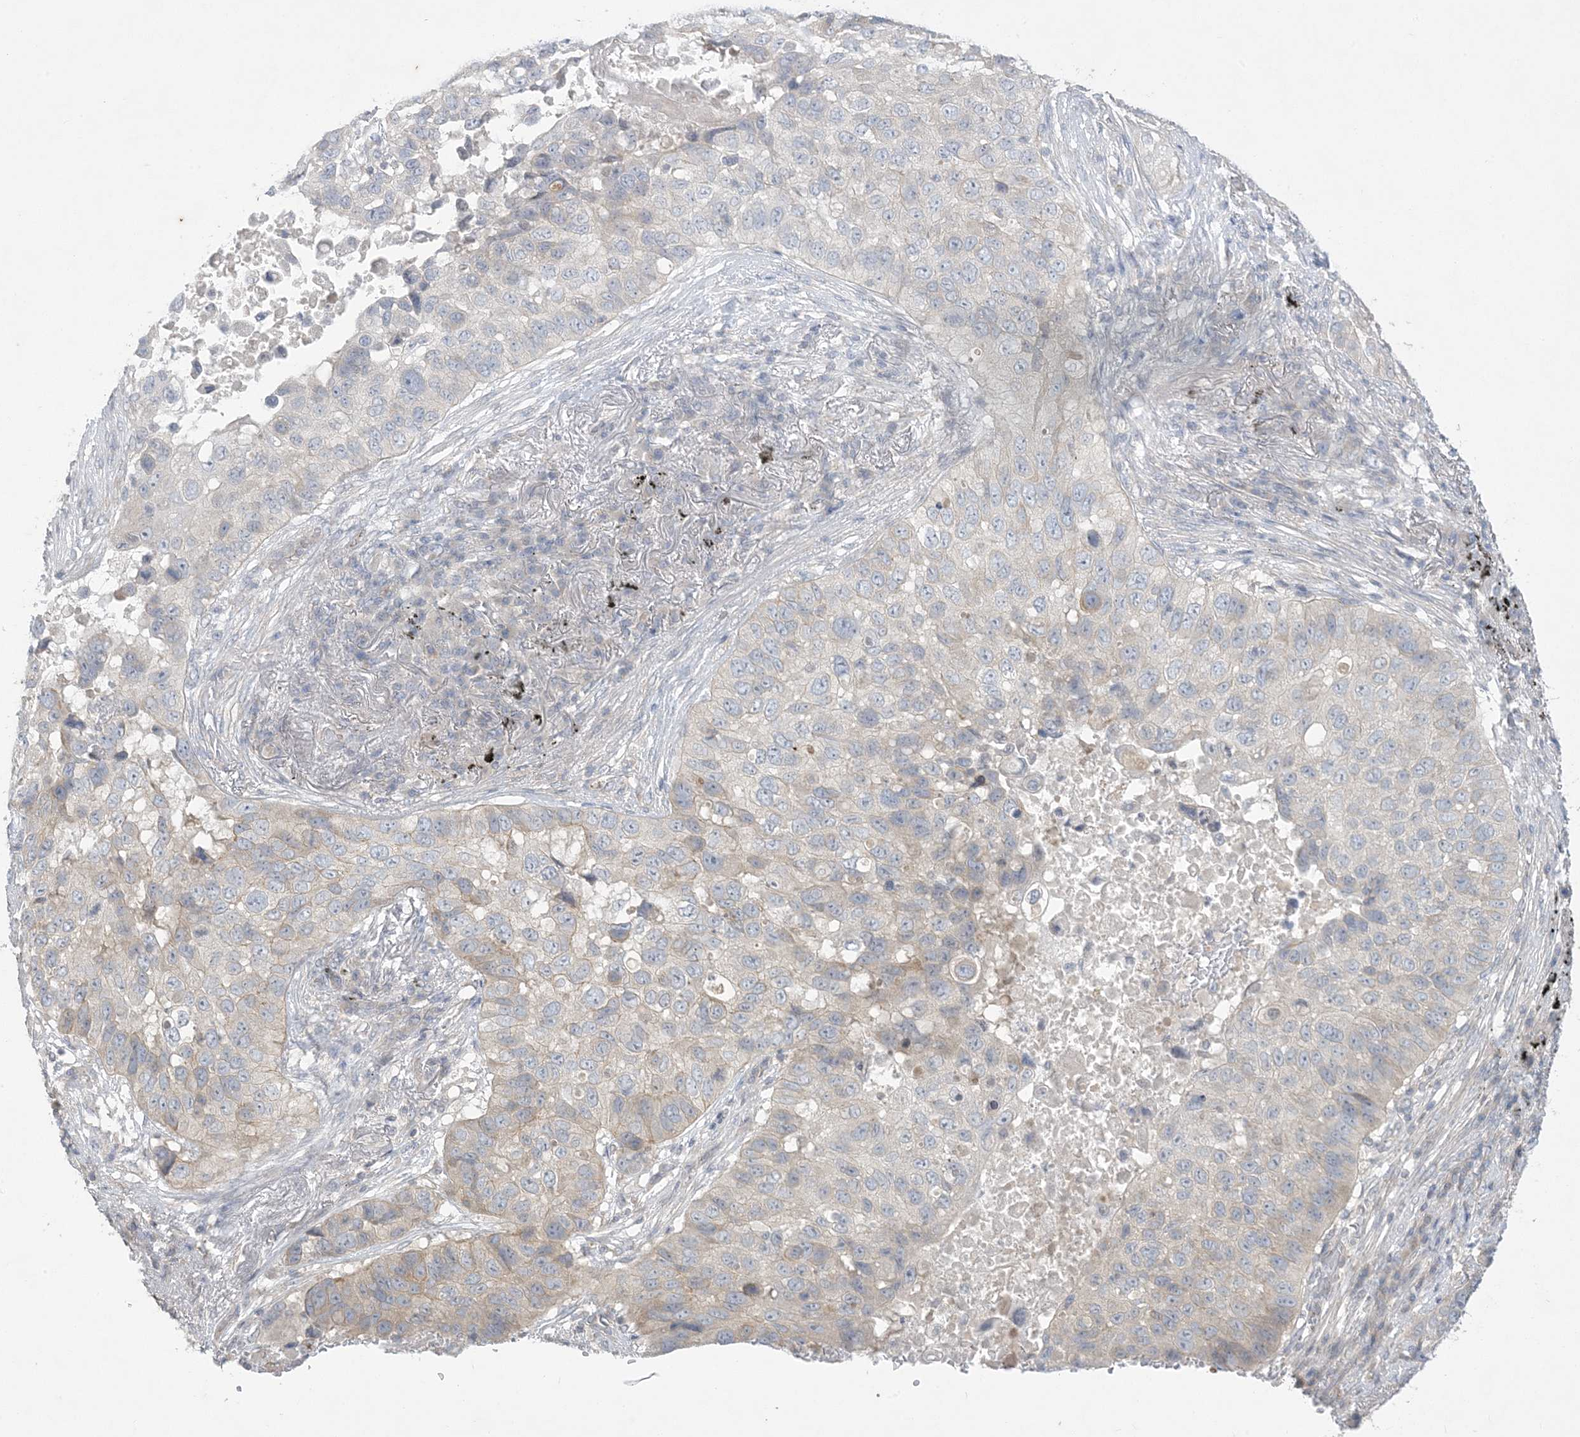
{"staining": {"intensity": "negative", "quantity": "none", "location": "none"}, "tissue": "lung cancer", "cell_type": "Tumor cells", "image_type": "cancer", "snomed": [{"axis": "morphology", "description": "Squamous cell carcinoma, NOS"}, {"axis": "topography", "description": "Lung"}], "caption": "Human lung squamous cell carcinoma stained for a protein using immunohistochemistry reveals no expression in tumor cells.", "gene": "KIF3A", "patient": {"sex": "male", "age": 57}}